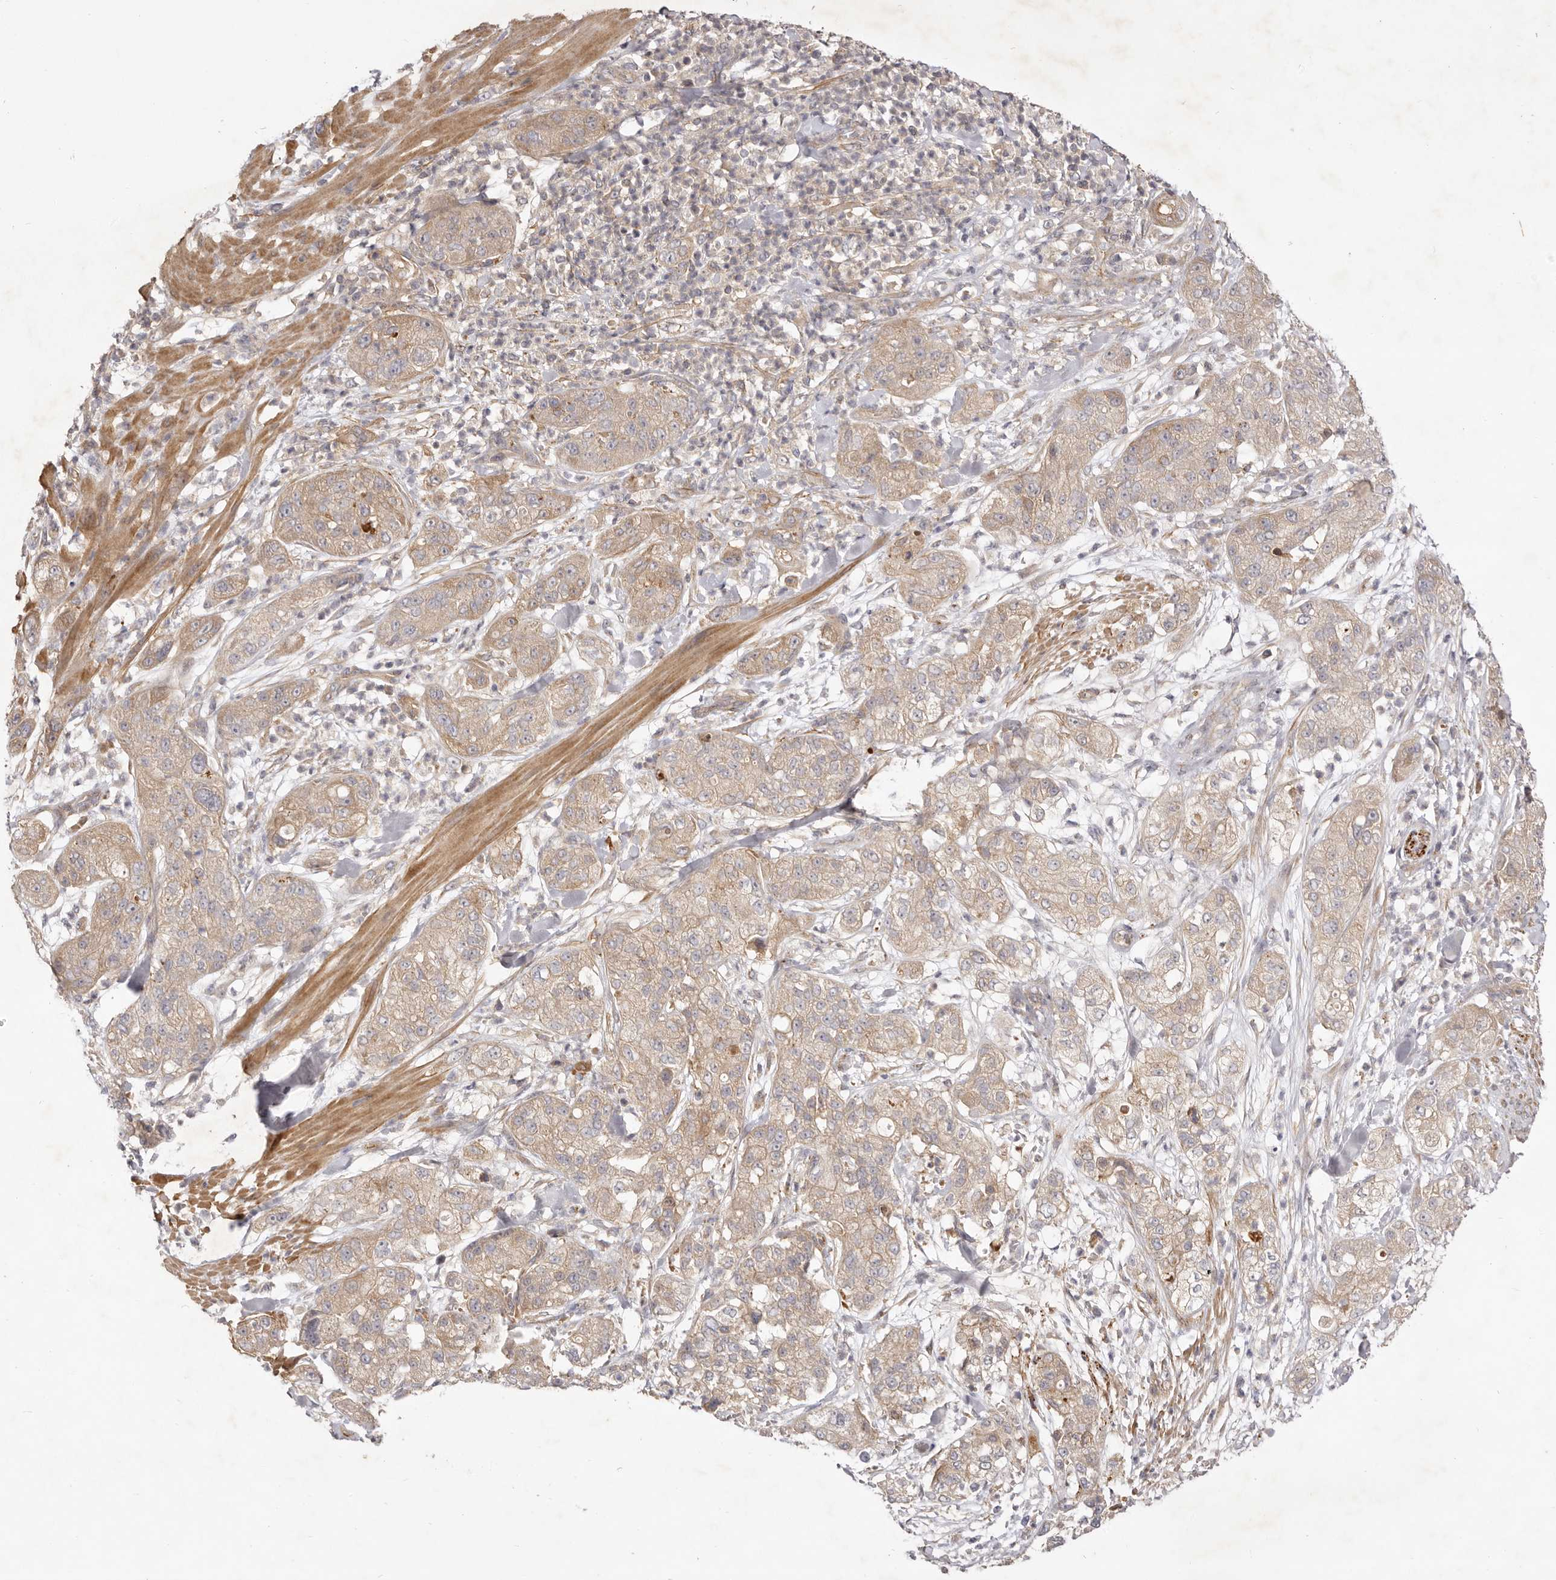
{"staining": {"intensity": "weak", "quantity": ">75%", "location": "cytoplasmic/membranous"}, "tissue": "pancreatic cancer", "cell_type": "Tumor cells", "image_type": "cancer", "snomed": [{"axis": "morphology", "description": "Adenocarcinoma, NOS"}, {"axis": "topography", "description": "Pancreas"}], "caption": "Weak cytoplasmic/membranous expression is appreciated in about >75% of tumor cells in pancreatic cancer. The protein of interest is stained brown, and the nuclei are stained in blue (DAB IHC with brightfield microscopy, high magnification).", "gene": "ADAMTS9", "patient": {"sex": "female", "age": 78}}